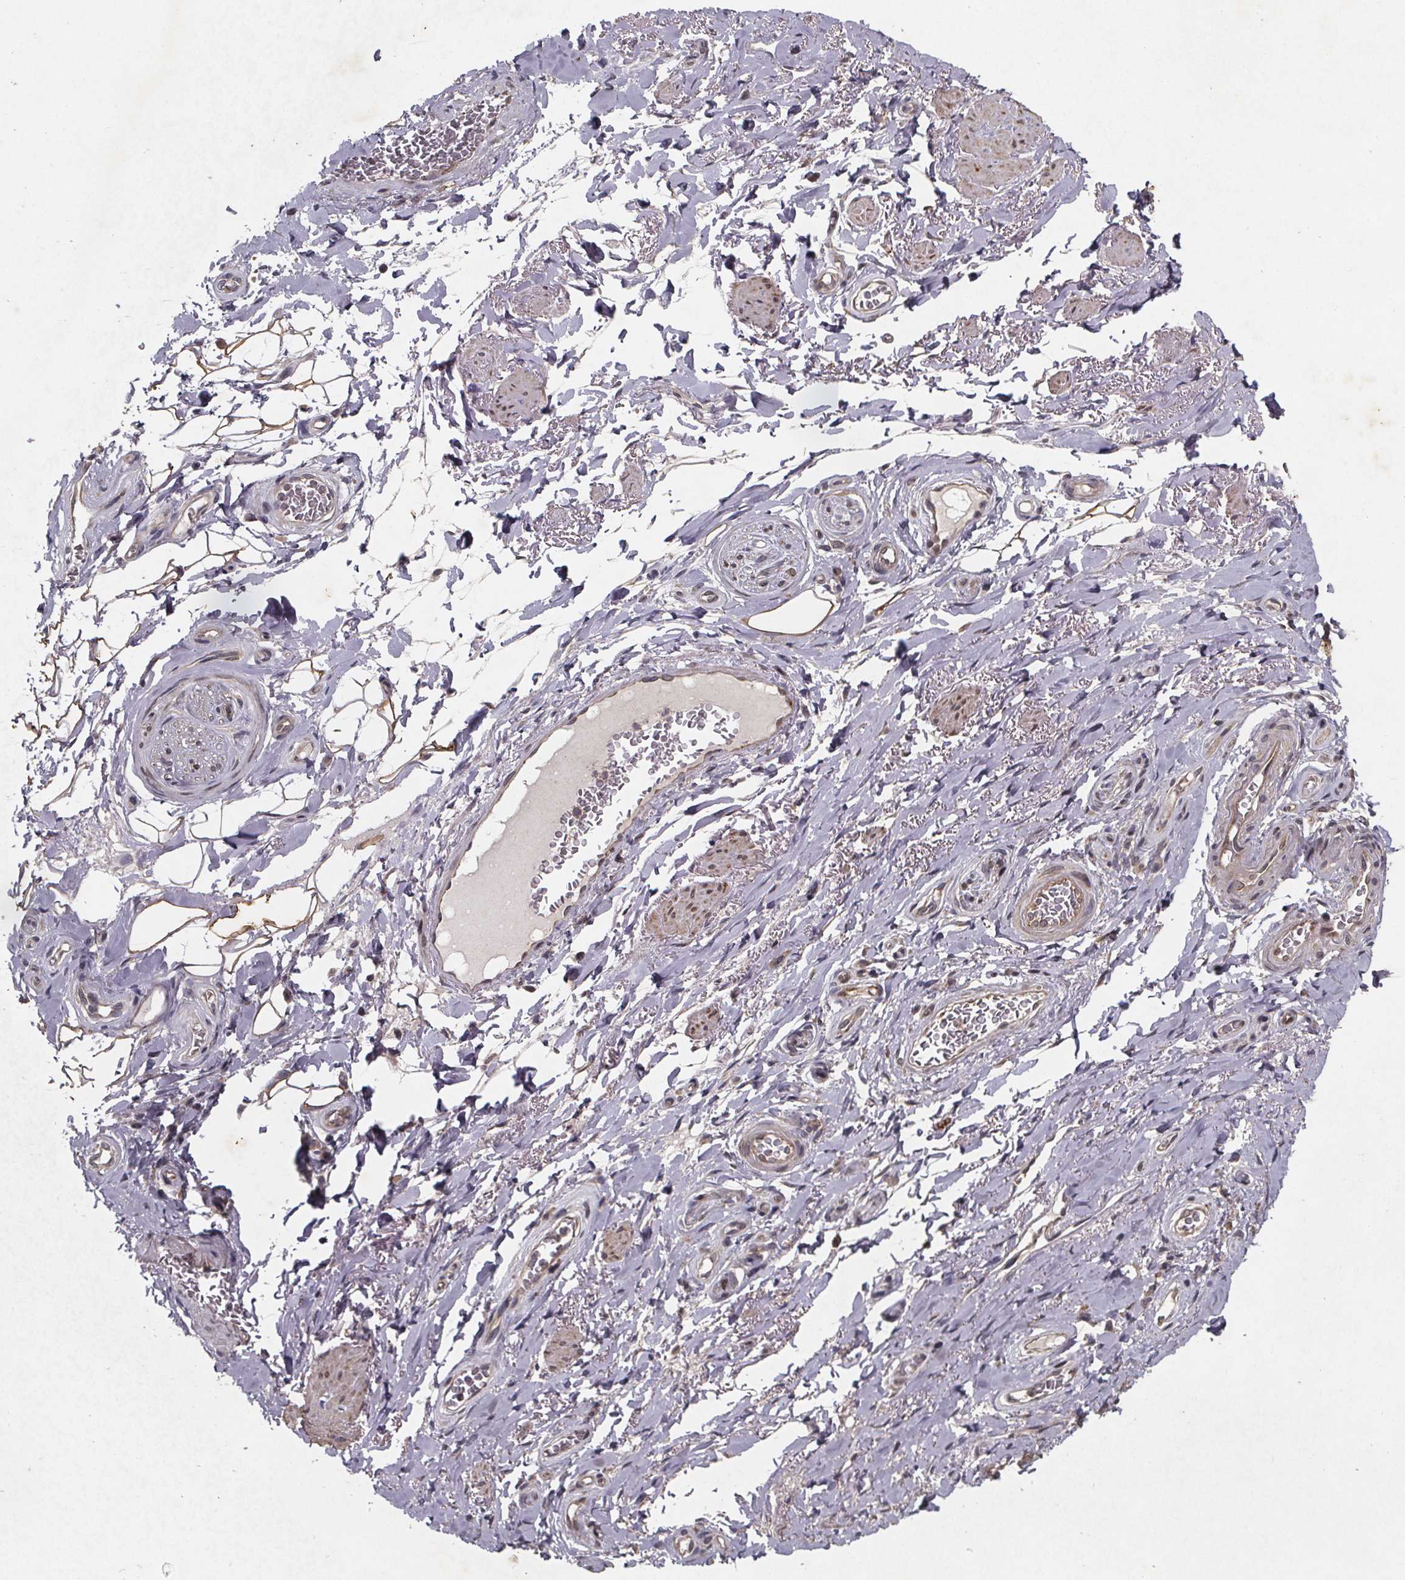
{"staining": {"intensity": "moderate", "quantity": "<25%", "location": "cytoplasmic/membranous"}, "tissue": "adipose tissue", "cell_type": "Adipocytes", "image_type": "normal", "snomed": [{"axis": "morphology", "description": "Normal tissue, NOS"}, {"axis": "topography", "description": "Anal"}, {"axis": "topography", "description": "Peripheral nerve tissue"}], "caption": "This micrograph reveals IHC staining of unremarkable human adipose tissue, with low moderate cytoplasmic/membranous expression in about <25% of adipocytes.", "gene": "PIERCE2", "patient": {"sex": "male", "age": 53}}